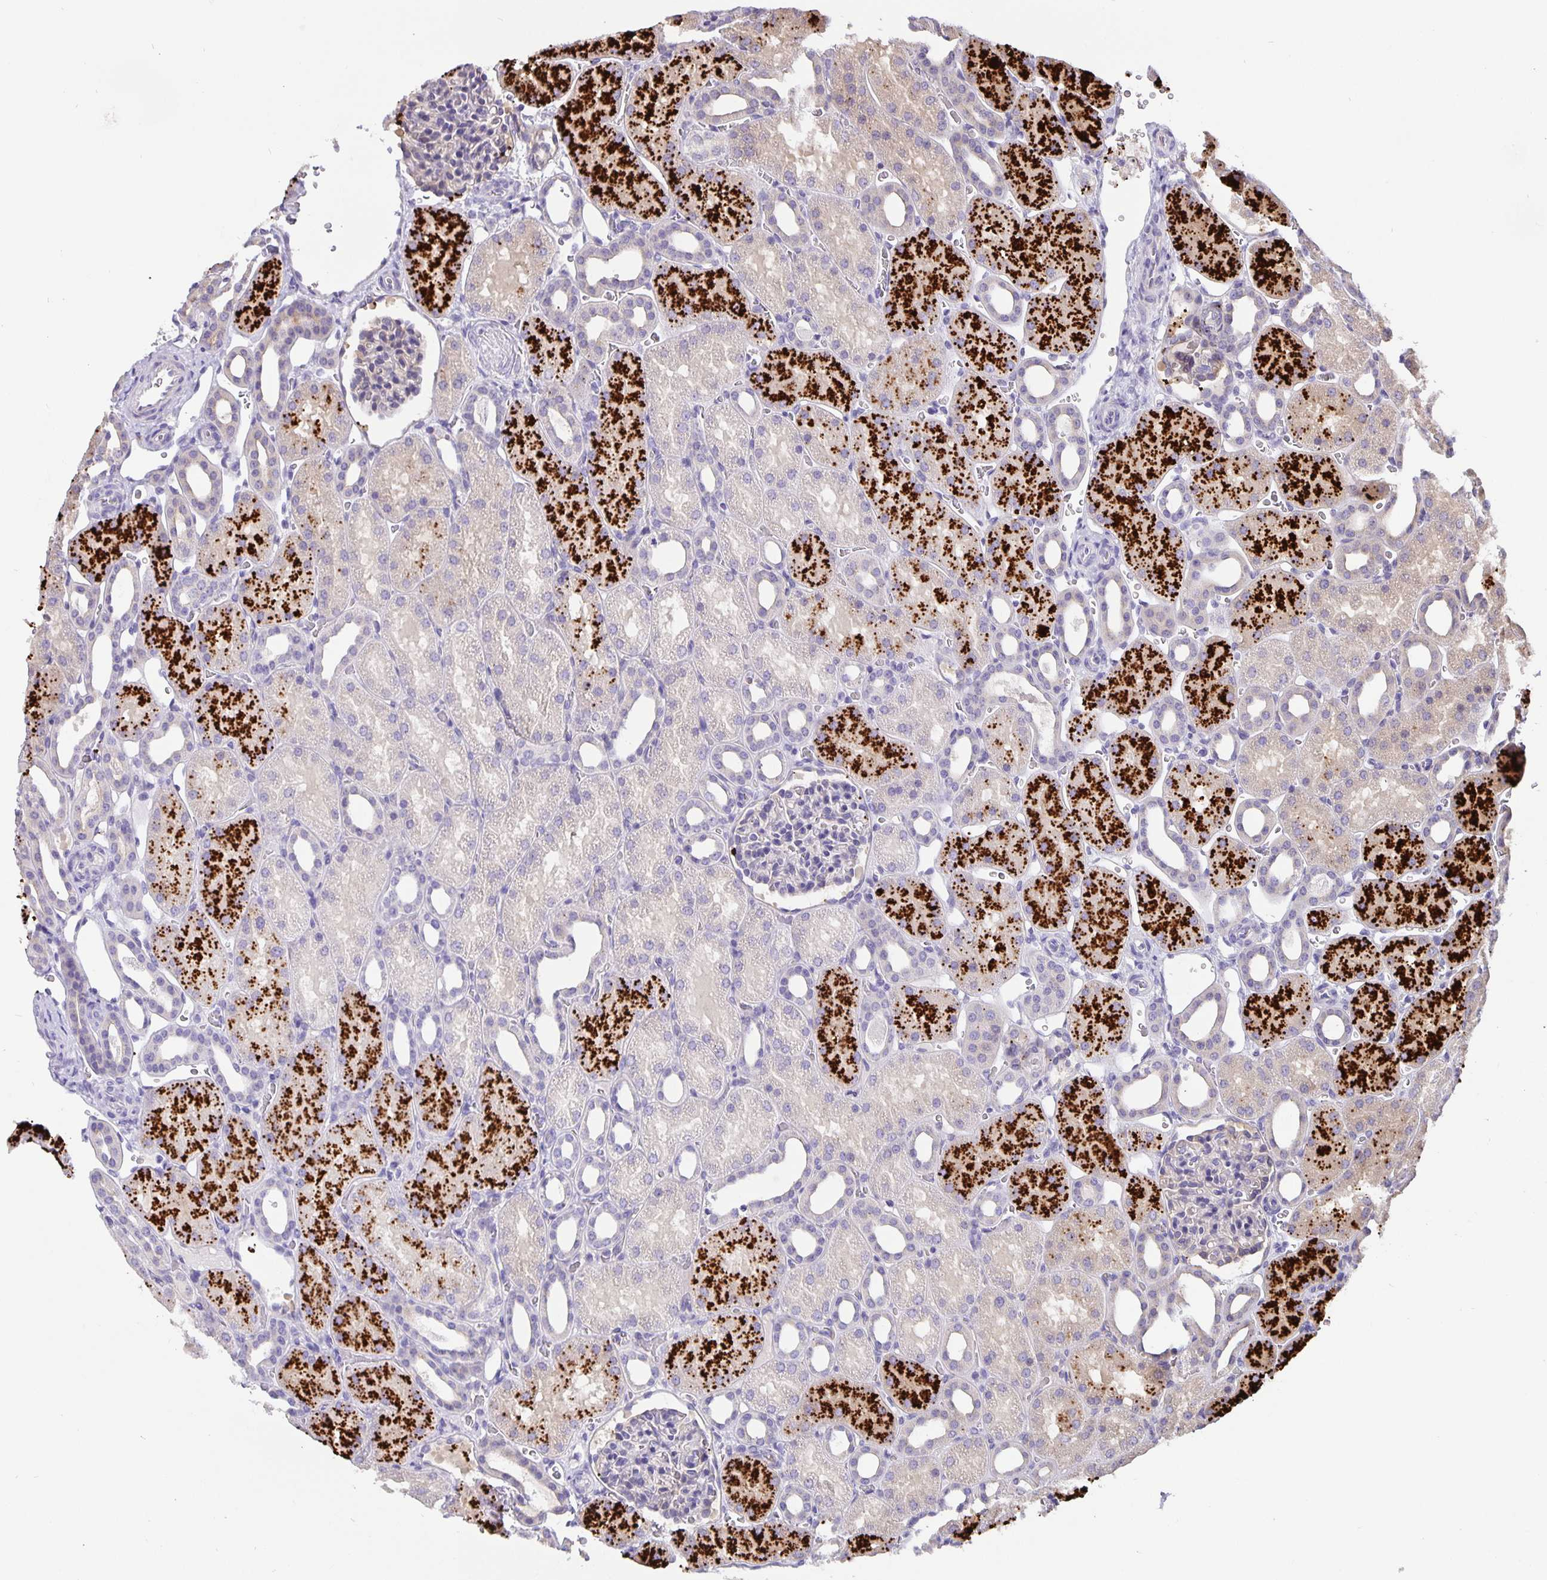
{"staining": {"intensity": "negative", "quantity": "none", "location": "none"}, "tissue": "kidney", "cell_type": "Cells in glomeruli", "image_type": "normal", "snomed": [{"axis": "morphology", "description": "Normal tissue, NOS"}, {"axis": "topography", "description": "Kidney"}], "caption": "DAB (3,3'-diaminobenzidine) immunohistochemical staining of benign human kidney shows no significant positivity in cells in glomeruli.", "gene": "EML6", "patient": {"sex": "male", "age": 2}}